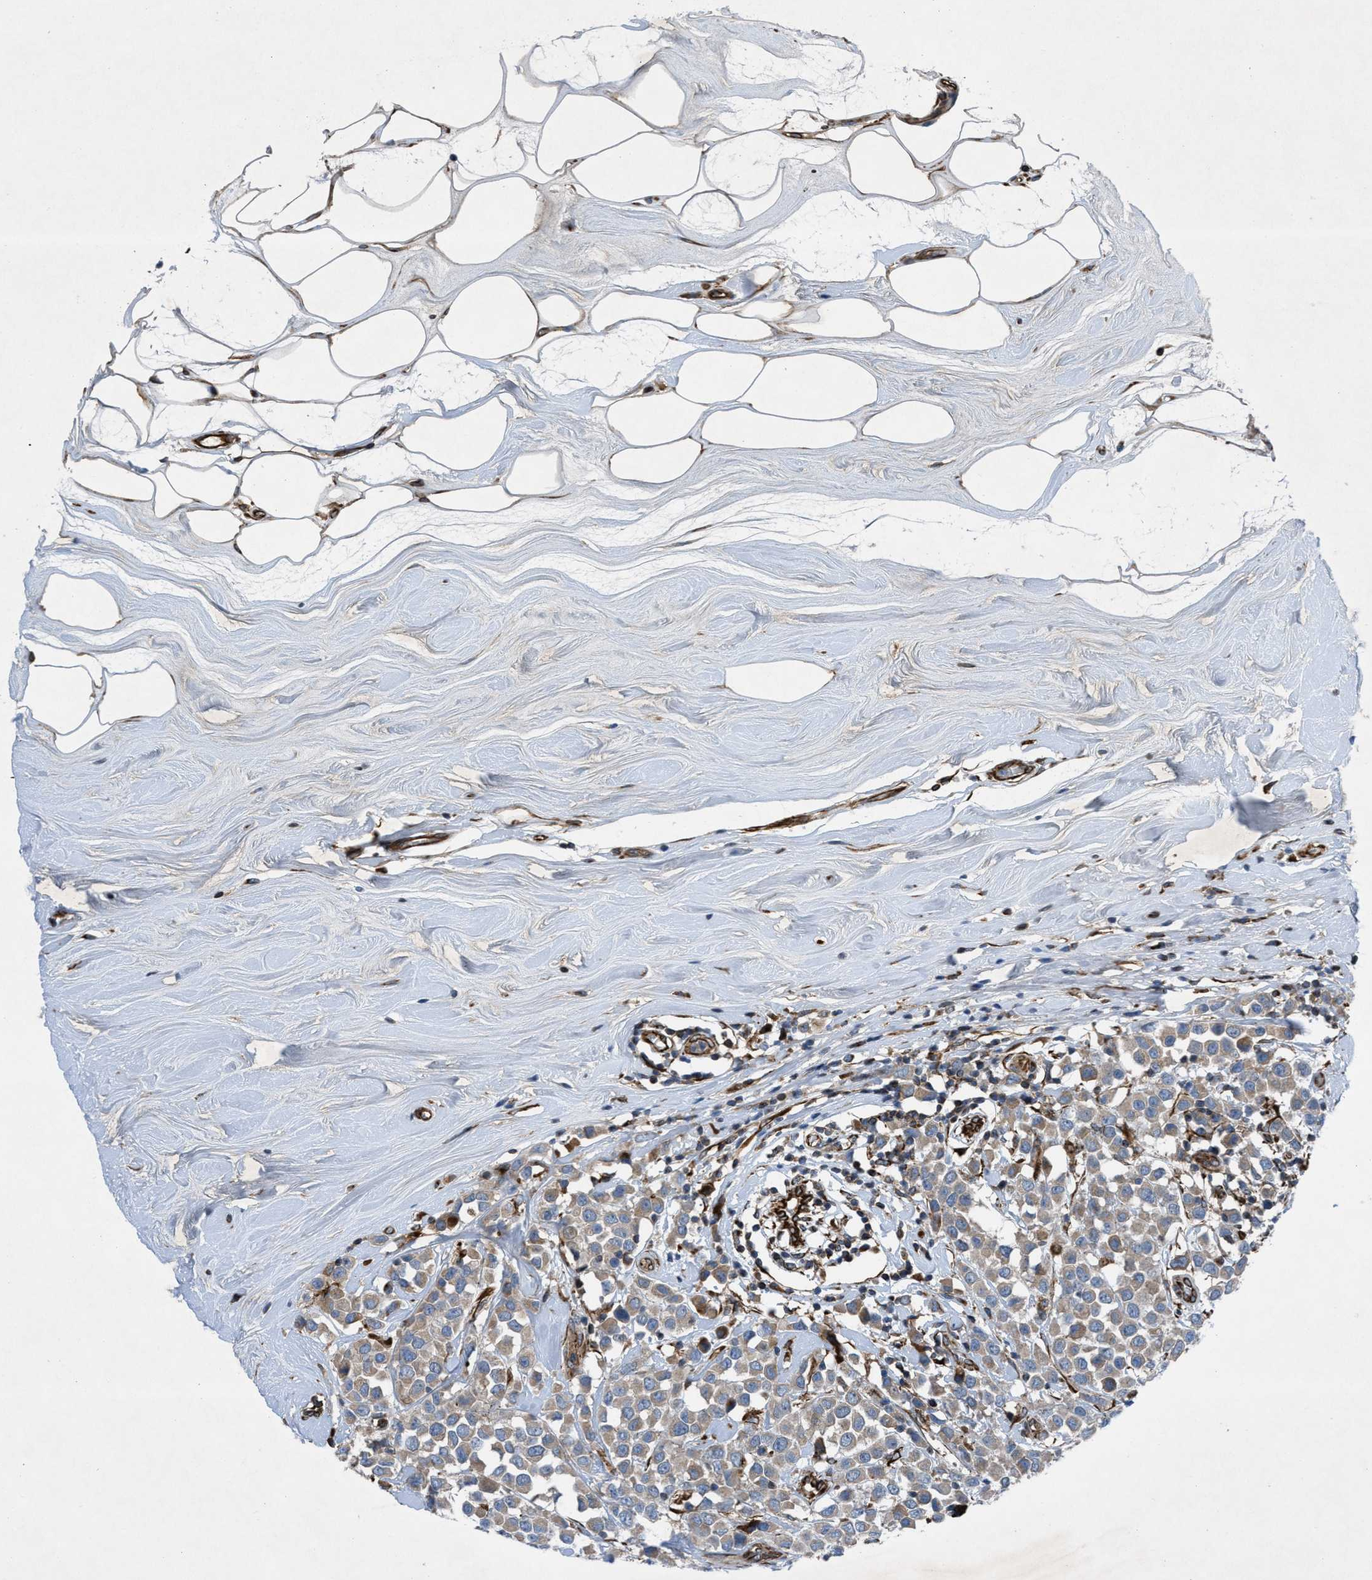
{"staining": {"intensity": "moderate", "quantity": ">75%", "location": "cytoplasmic/membranous"}, "tissue": "breast cancer", "cell_type": "Tumor cells", "image_type": "cancer", "snomed": [{"axis": "morphology", "description": "Duct carcinoma"}, {"axis": "topography", "description": "Breast"}], "caption": "DAB immunohistochemical staining of human breast infiltrating ductal carcinoma exhibits moderate cytoplasmic/membranous protein staining in about >75% of tumor cells. (DAB = brown stain, brightfield microscopy at high magnification).", "gene": "SLC6A9", "patient": {"sex": "female", "age": 61}}